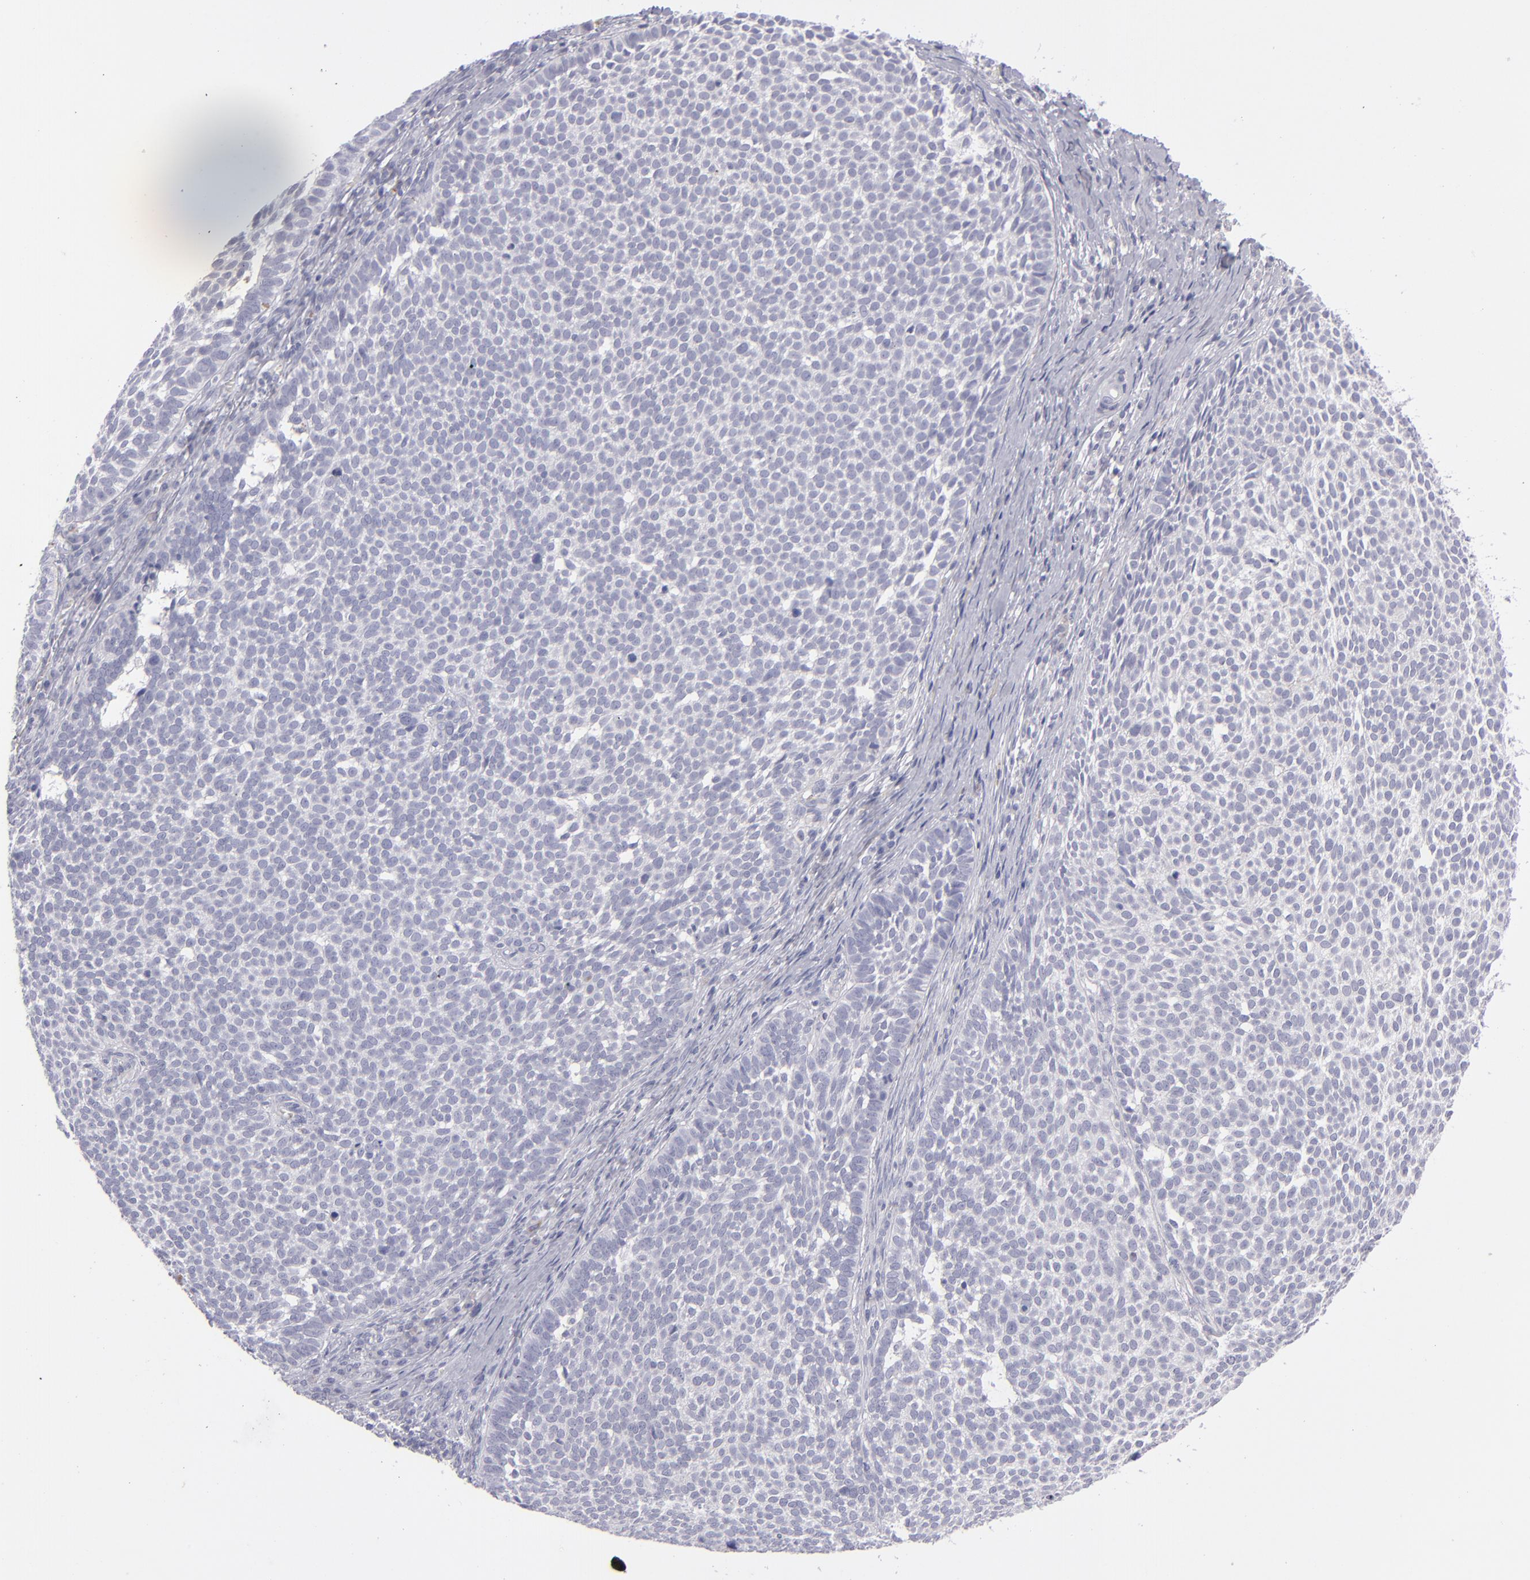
{"staining": {"intensity": "negative", "quantity": "none", "location": "none"}, "tissue": "skin cancer", "cell_type": "Tumor cells", "image_type": "cancer", "snomed": [{"axis": "morphology", "description": "Basal cell carcinoma"}, {"axis": "topography", "description": "Skin"}], "caption": "Tumor cells show no significant protein expression in basal cell carcinoma (skin).", "gene": "ITGB4", "patient": {"sex": "male", "age": 63}}